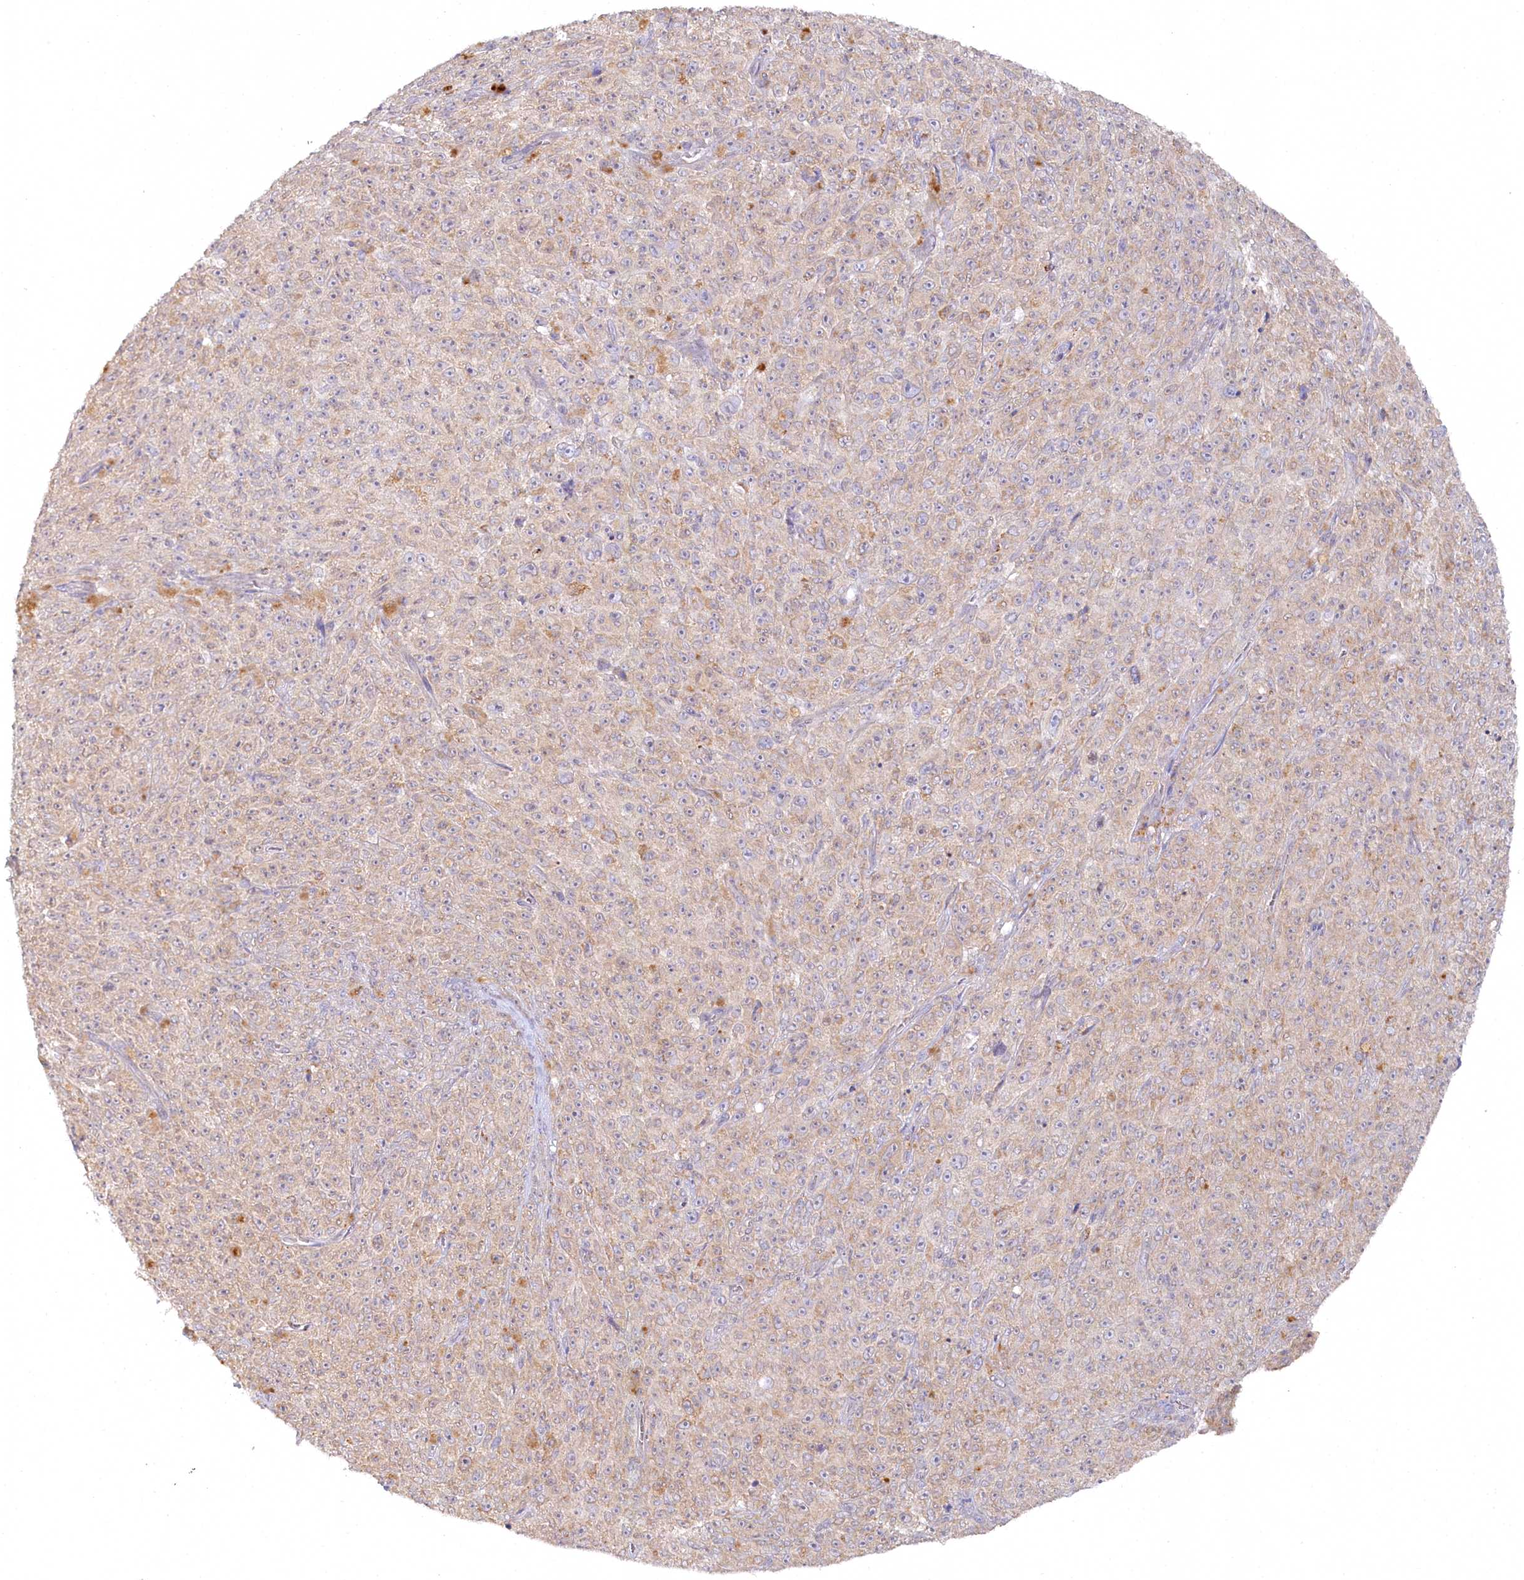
{"staining": {"intensity": "weak", "quantity": "<25%", "location": "cytoplasmic/membranous"}, "tissue": "melanoma", "cell_type": "Tumor cells", "image_type": "cancer", "snomed": [{"axis": "morphology", "description": "Malignant melanoma, NOS"}, {"axis": "topography", "description": "Skin"}], "caption": "A high-resolution image shows immunohistochemistry staining of melanoma, which reveals no significant positivity in tumor cells.", "gene": "AAMDC", "patient": {"sex": "female", "age": 82}}